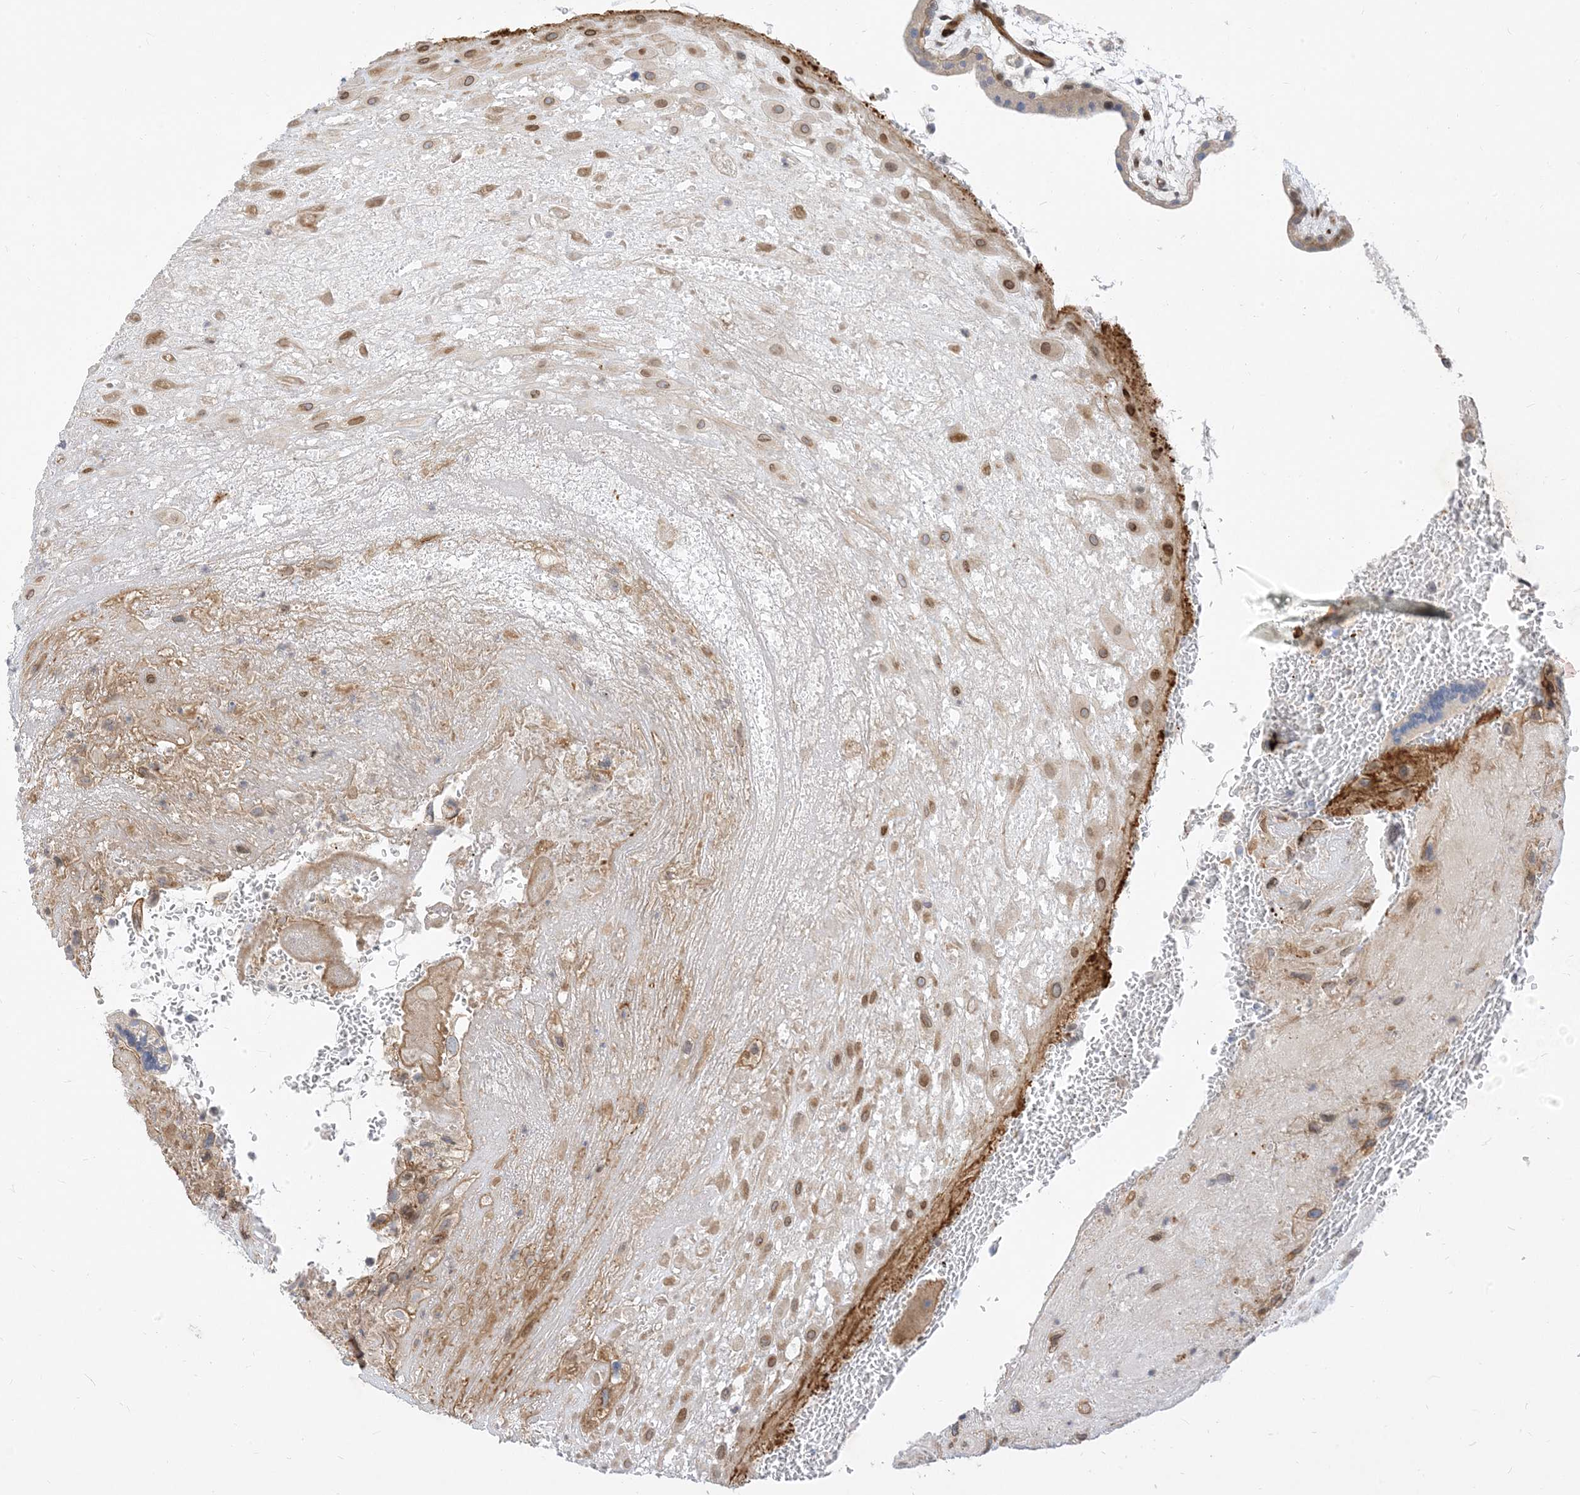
{"staining": {"intensity": "moderate", "quantity": ">75%", "location": "cytoplasmic/membranous"}, "tissue": "placenta", "cell_type": "Decidual cells", "image_type": "normal", "snomed": [{"axis": "morphology", "description": "Normal tissue, NOS"}, {"axis": "topography", "description": "Placenta"}], "caption": "Protein expression analysis of normal human placenta reveals moderate cytoplasmic/membranous expression in about >75% of decidual cells. (Brightfield microscopy of DAB IHC at high magnification).", "gene": "TYSND1", "patient": {"sex": "female", "age": 35}}